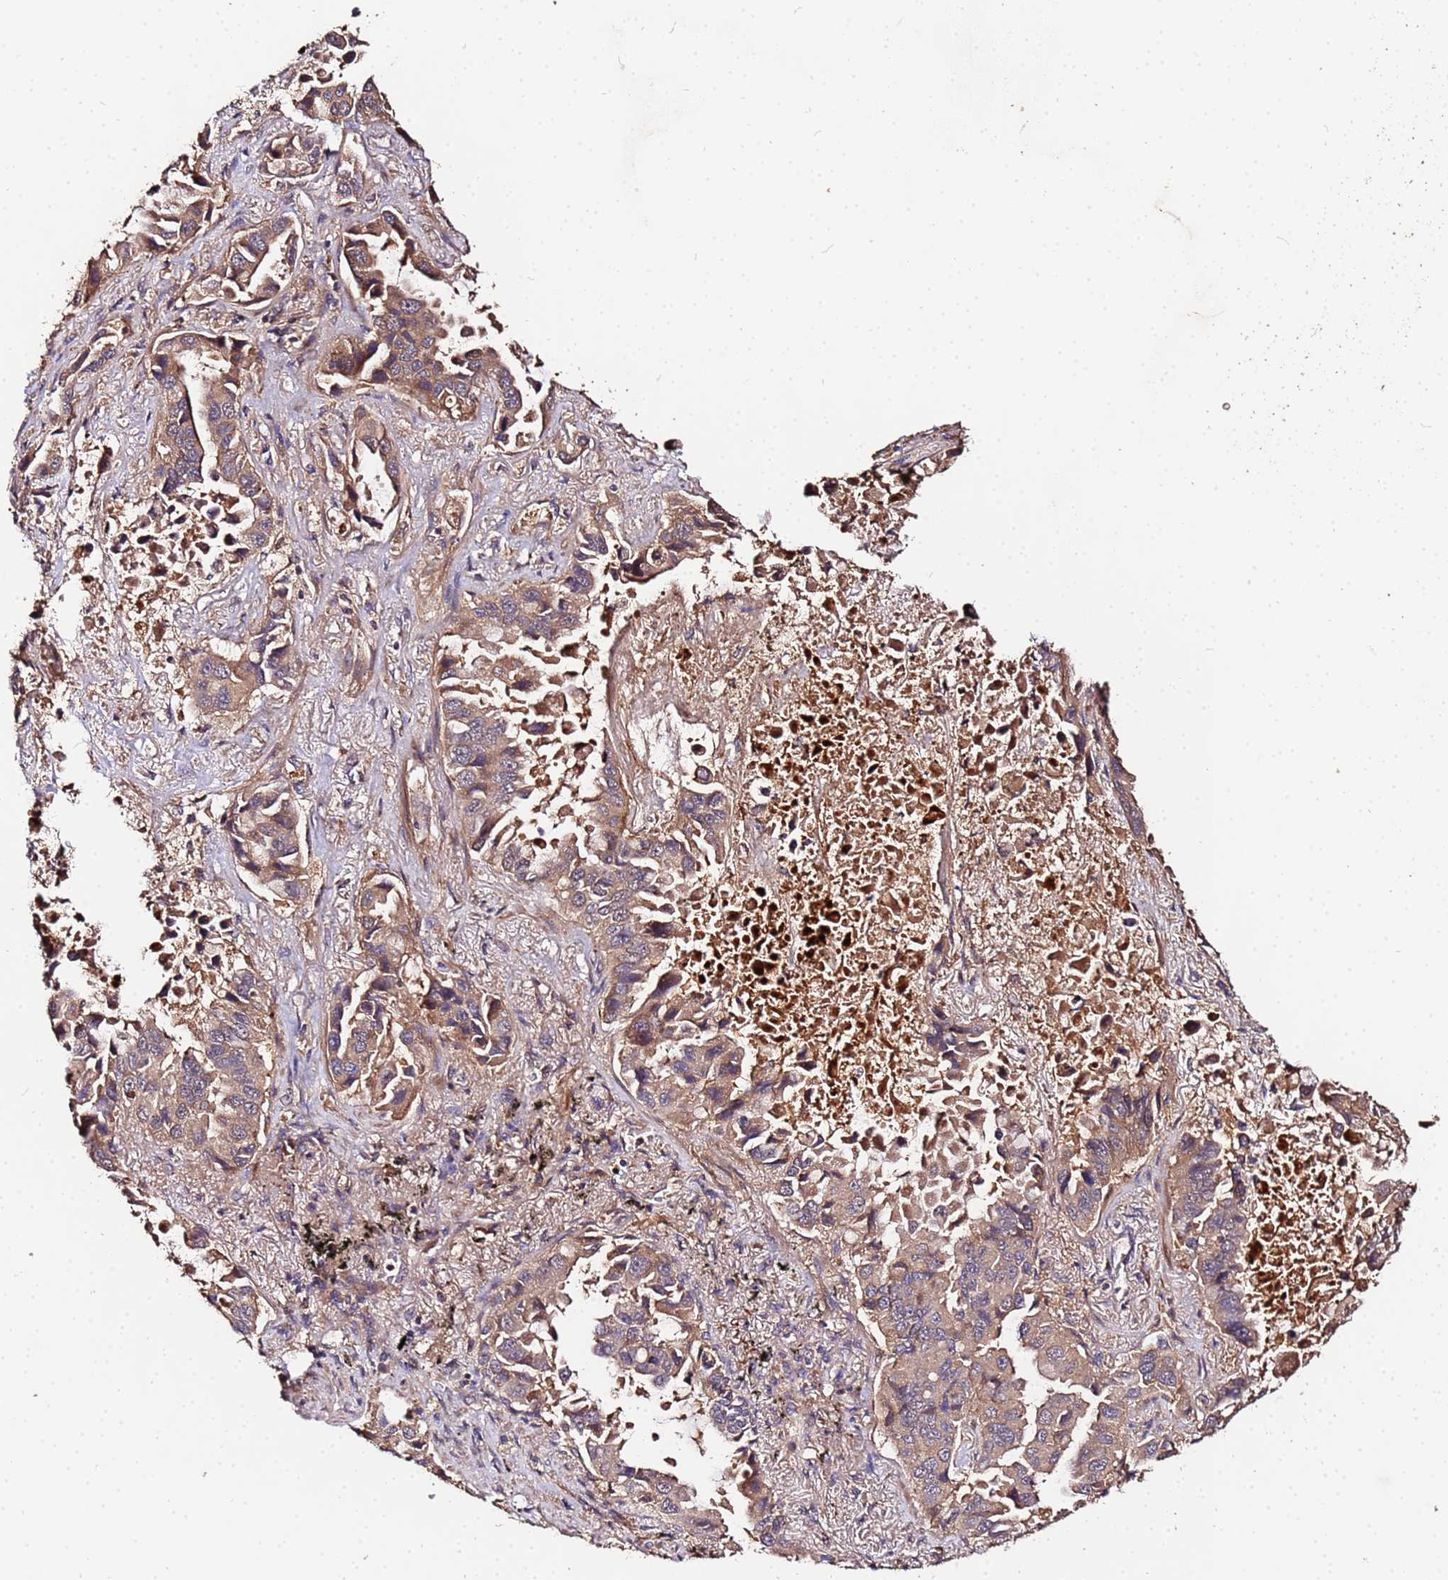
{"staining": {"intensity": "weak", "quantity": ">75%", "location": "cytoplasmic/membranous"}, "tissue": "lung cancer", "cell_type": "Tumor cells", "image_type": "cancer", "snomed": [{"axis": "morphology", "description": "Adenocarcinoma, NOS"}, {"axis": "topography", "description": "Lung"}], "caption": "Immunohistochemical staining of human lung cancer exhibits low levels of weak cytoplasmic/membranous protein staining in about >75% of tumor cells. (DAB IHC, brown staining for protein, blue staining for nuclei).", "gene": "MTERF1", "patient": {"sex": "male", "age": 64}}